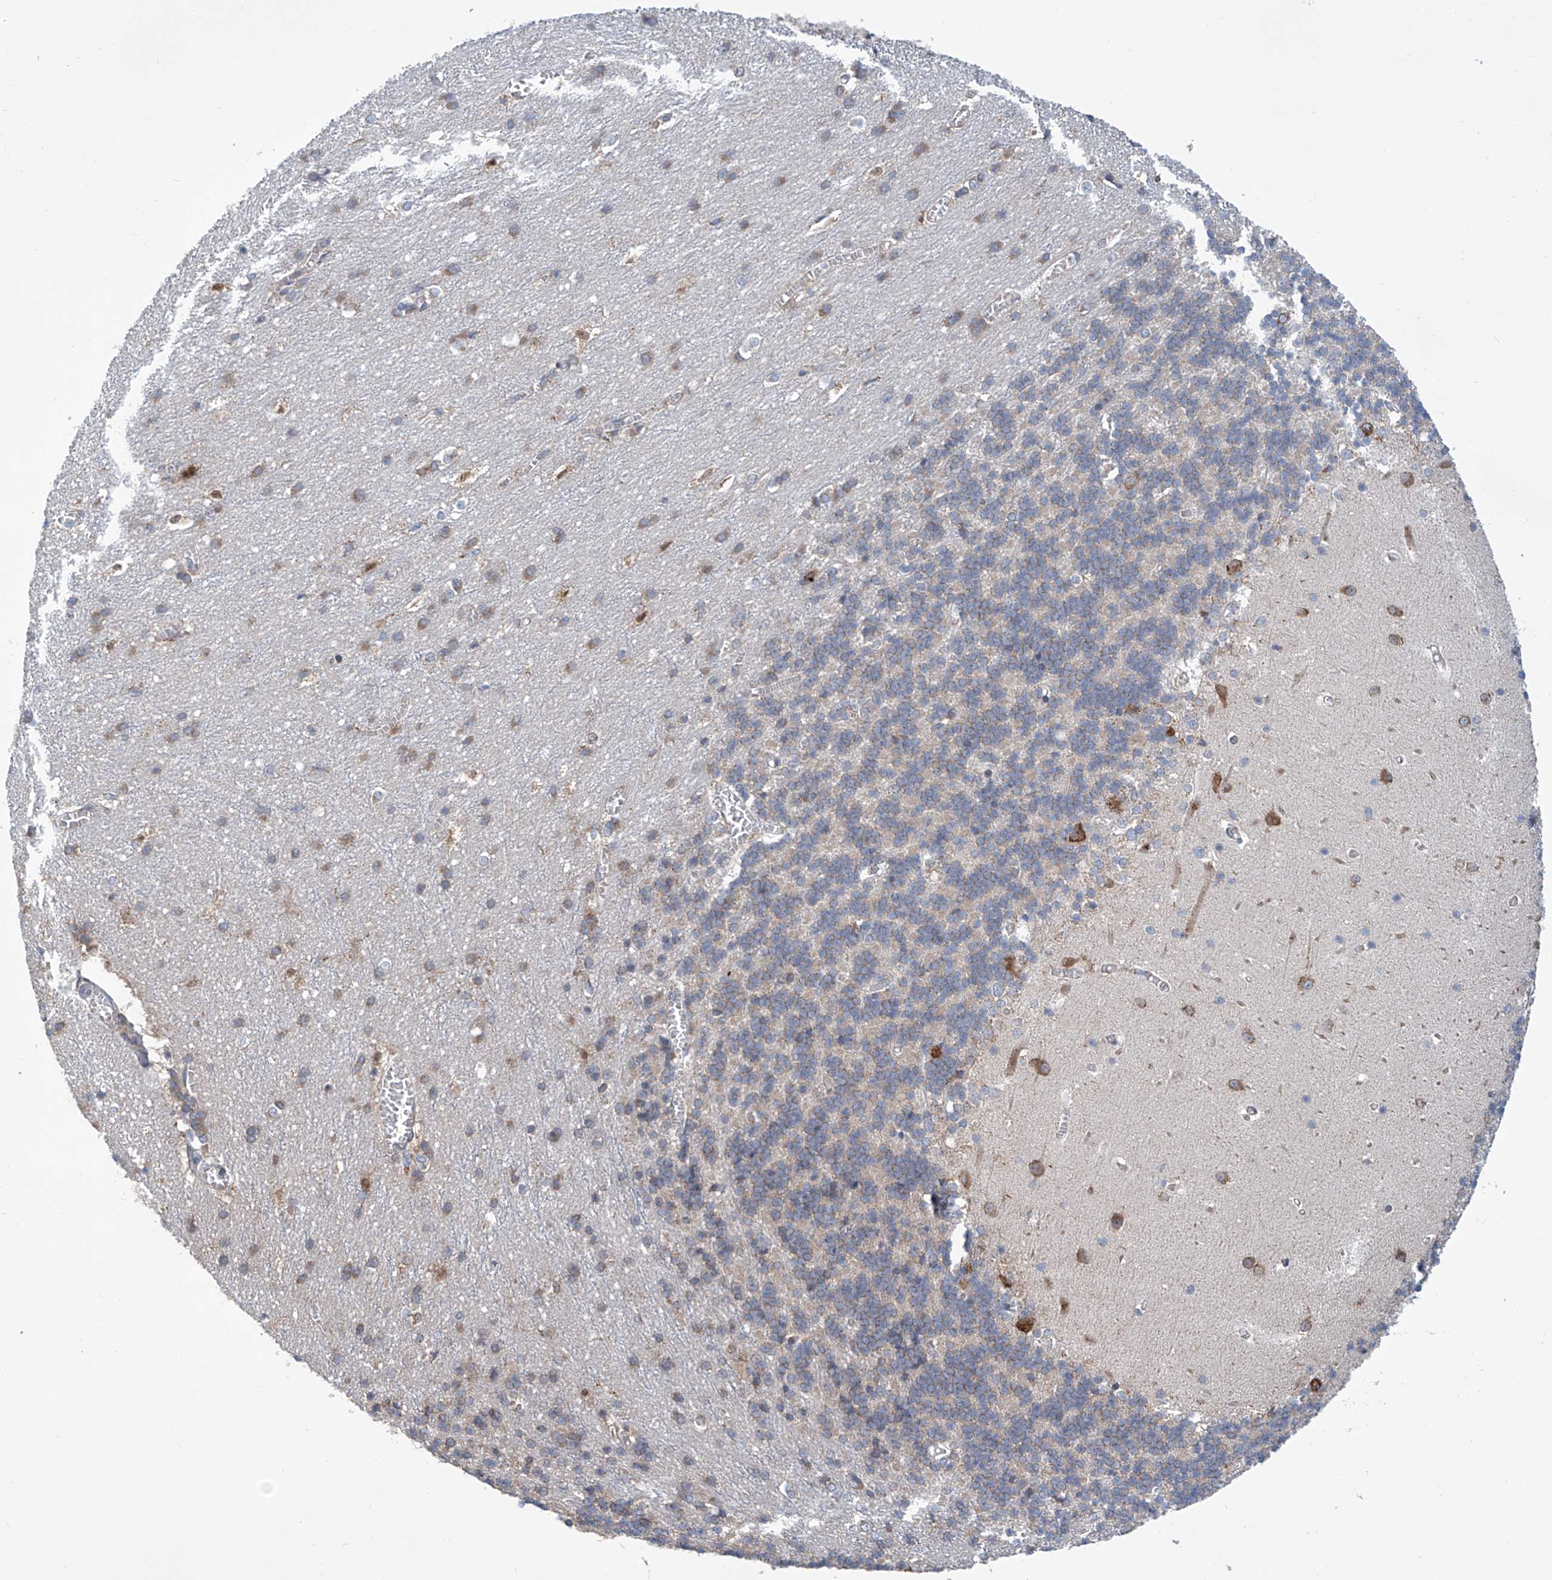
{"staining": {"intensity": "moderate", "quantity": "<25%", "location": "cytoplasmic/membranous"}, "tissue": "cerebellum", "cell_type": "Cells in granular layer", "image_type": "normal", "snomed": [{"axis": "morphology", "description": "Normal tissue, NOS"}, {"axis": "topography", "description": "Cerebellum"}], "caption": "Immunohistochemical staining of benign cerebellum shows <25% levels of moderate cytoplasmic/membranous protein positivity in approximately <25% of cells in granular layer.", "gene": "SENP2", "patient": {"sex": "male", "age": 37}}